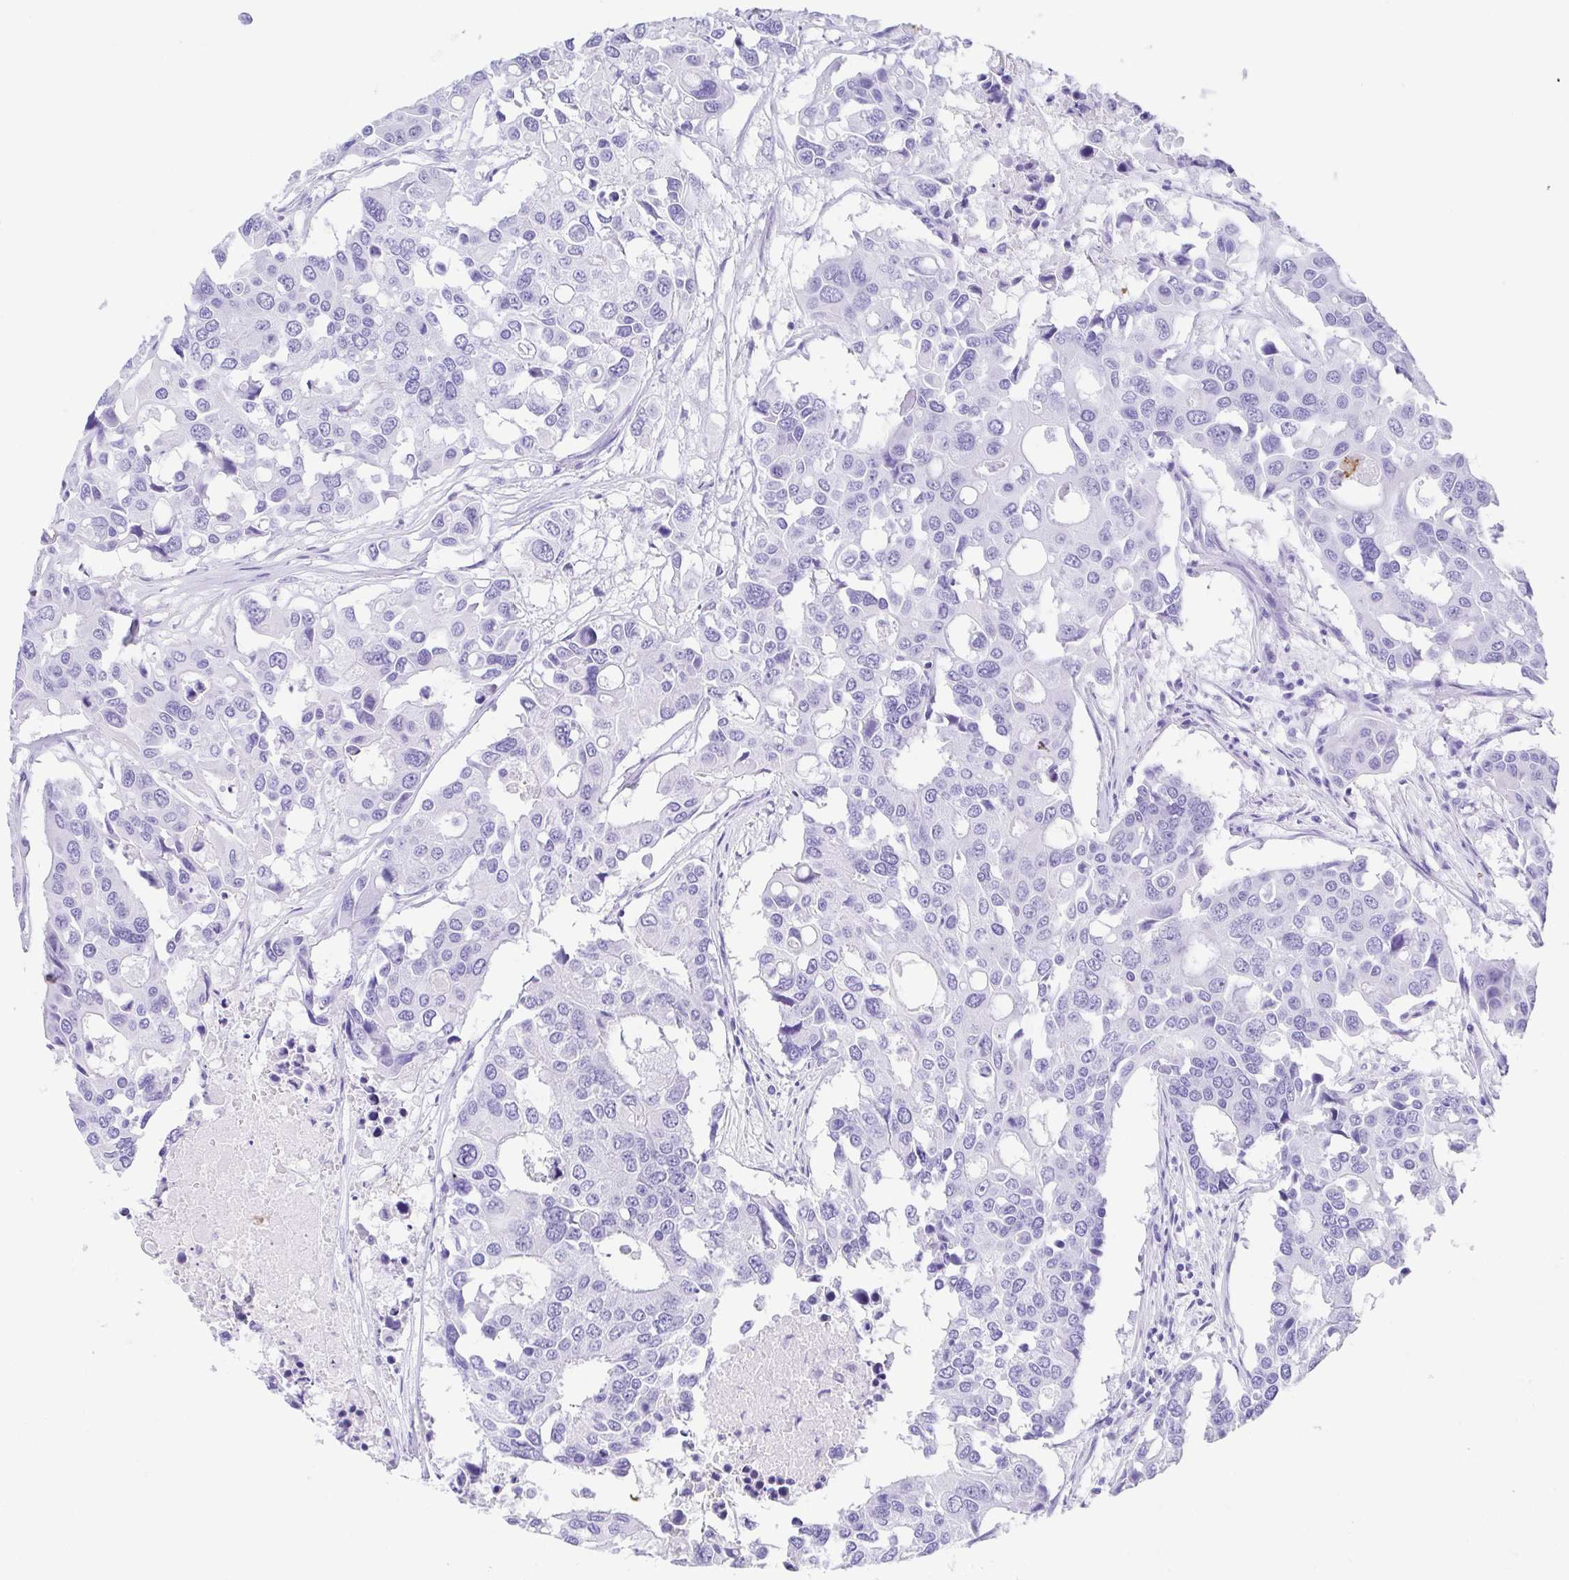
{"staining": {"intensity": "negative", "quantity": "none", "location": "none"}, "tissue": "colorectal cancer", "cell_type": "Tumor cells", "image_type": "cancer", "snomed": [{"axis": "morphology", "description": "Adenocarcinoma, NOS"}, {"axis": "topography", "description": "Colon"}], "caption": "An immunohistochemistry histopathology image of adenocarcinoma (colorectal) is shown. There is no staining in tumor cells of adenocarcinoma (colorectal).", "gene": "LUZP4", "patient": {"sex": "male", "age": 77}}